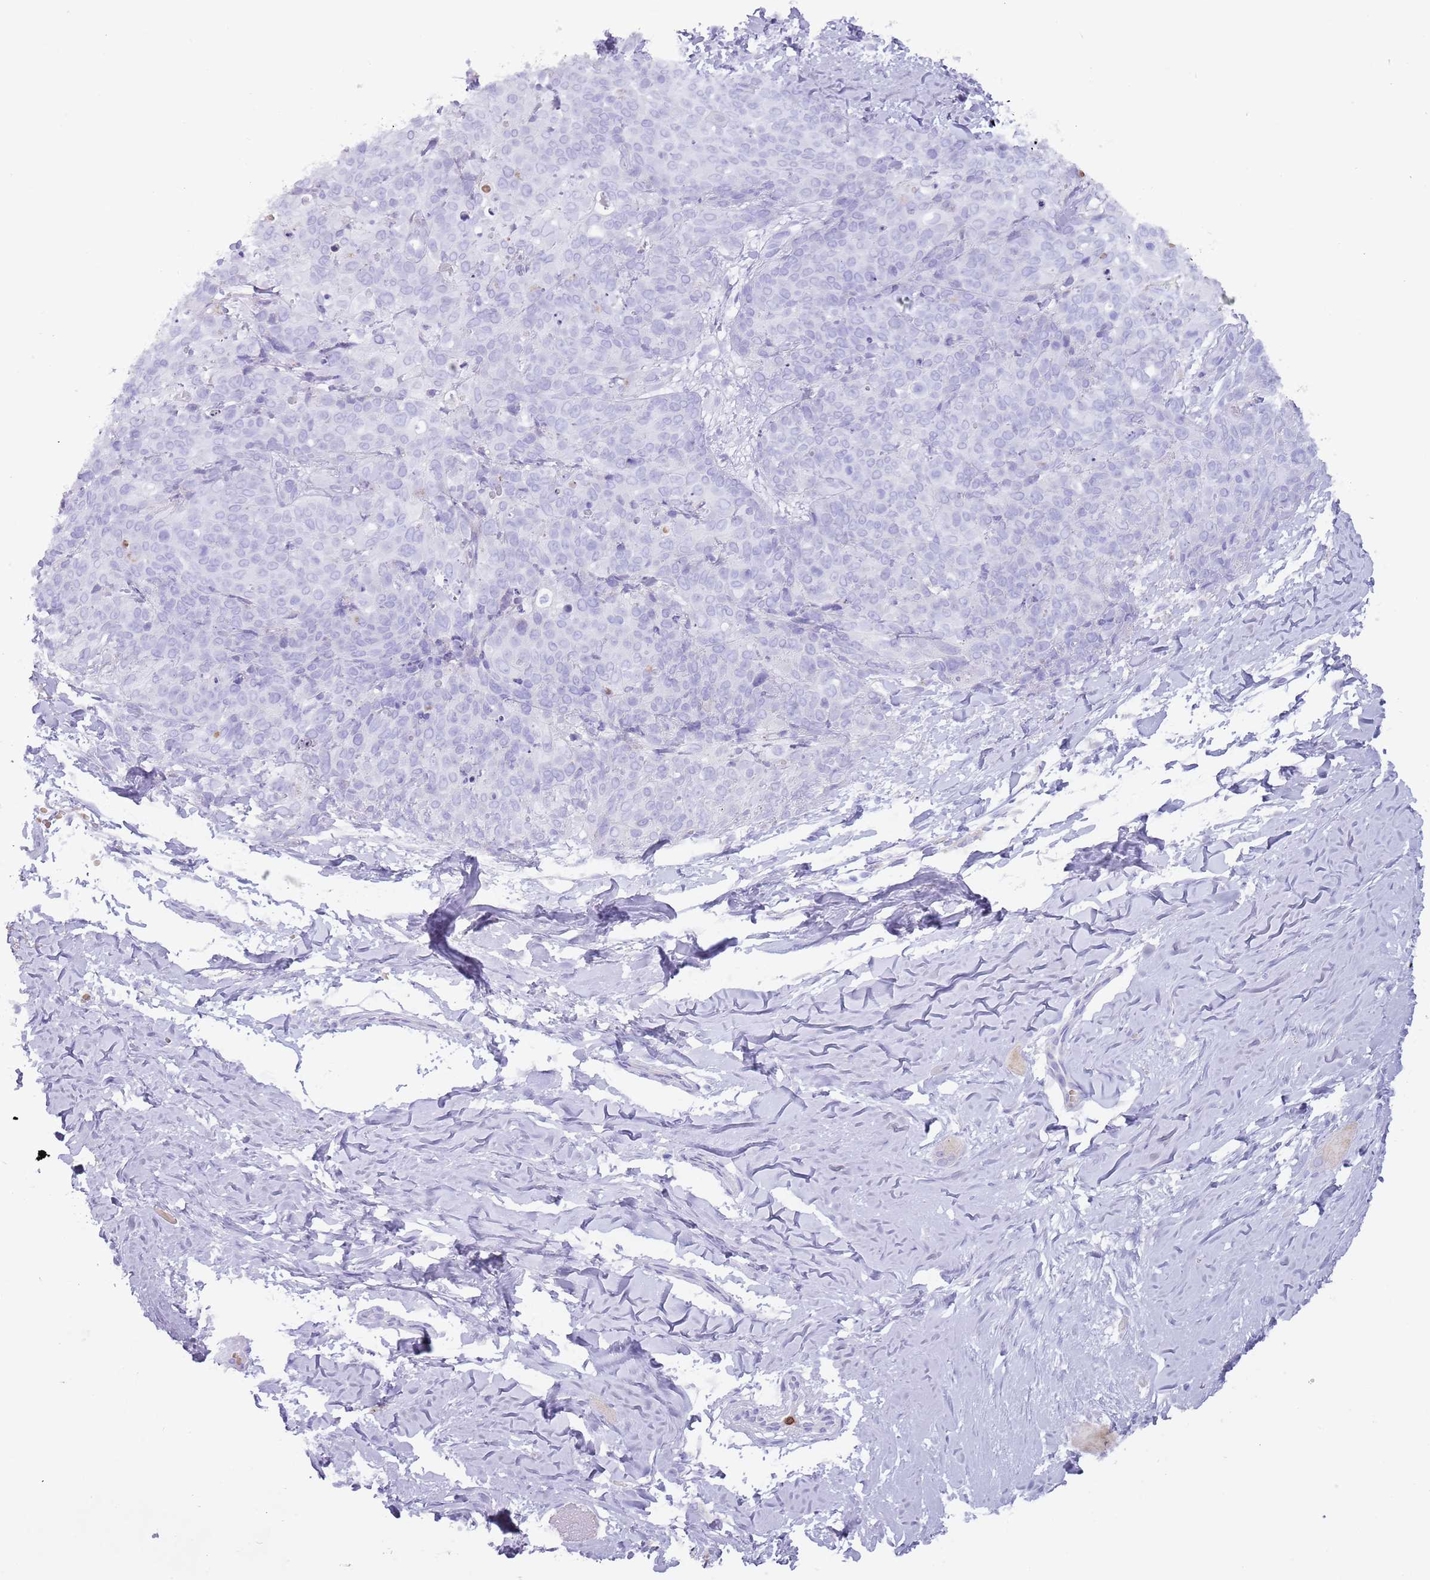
{"staining": {"intensity": "negative", "quantity": "none", "location": "none"}, "tissue": "skin cancer", "cell_type": "Tumor cells", "image_type": "cancer", "snomed": [{"axis": "morphology", "description": "Squamous cell carcinoma, NOS"}, {"axis": "topography", "description": "Skin"}, {"axis": "topography", "description": "Vulva"}], "caption": "Tumor cells are negative for brown protein staining in skin squamous cell carcinoma.", "gene": "TMEM251", "patient": {"sex": "female", "age": 85}}